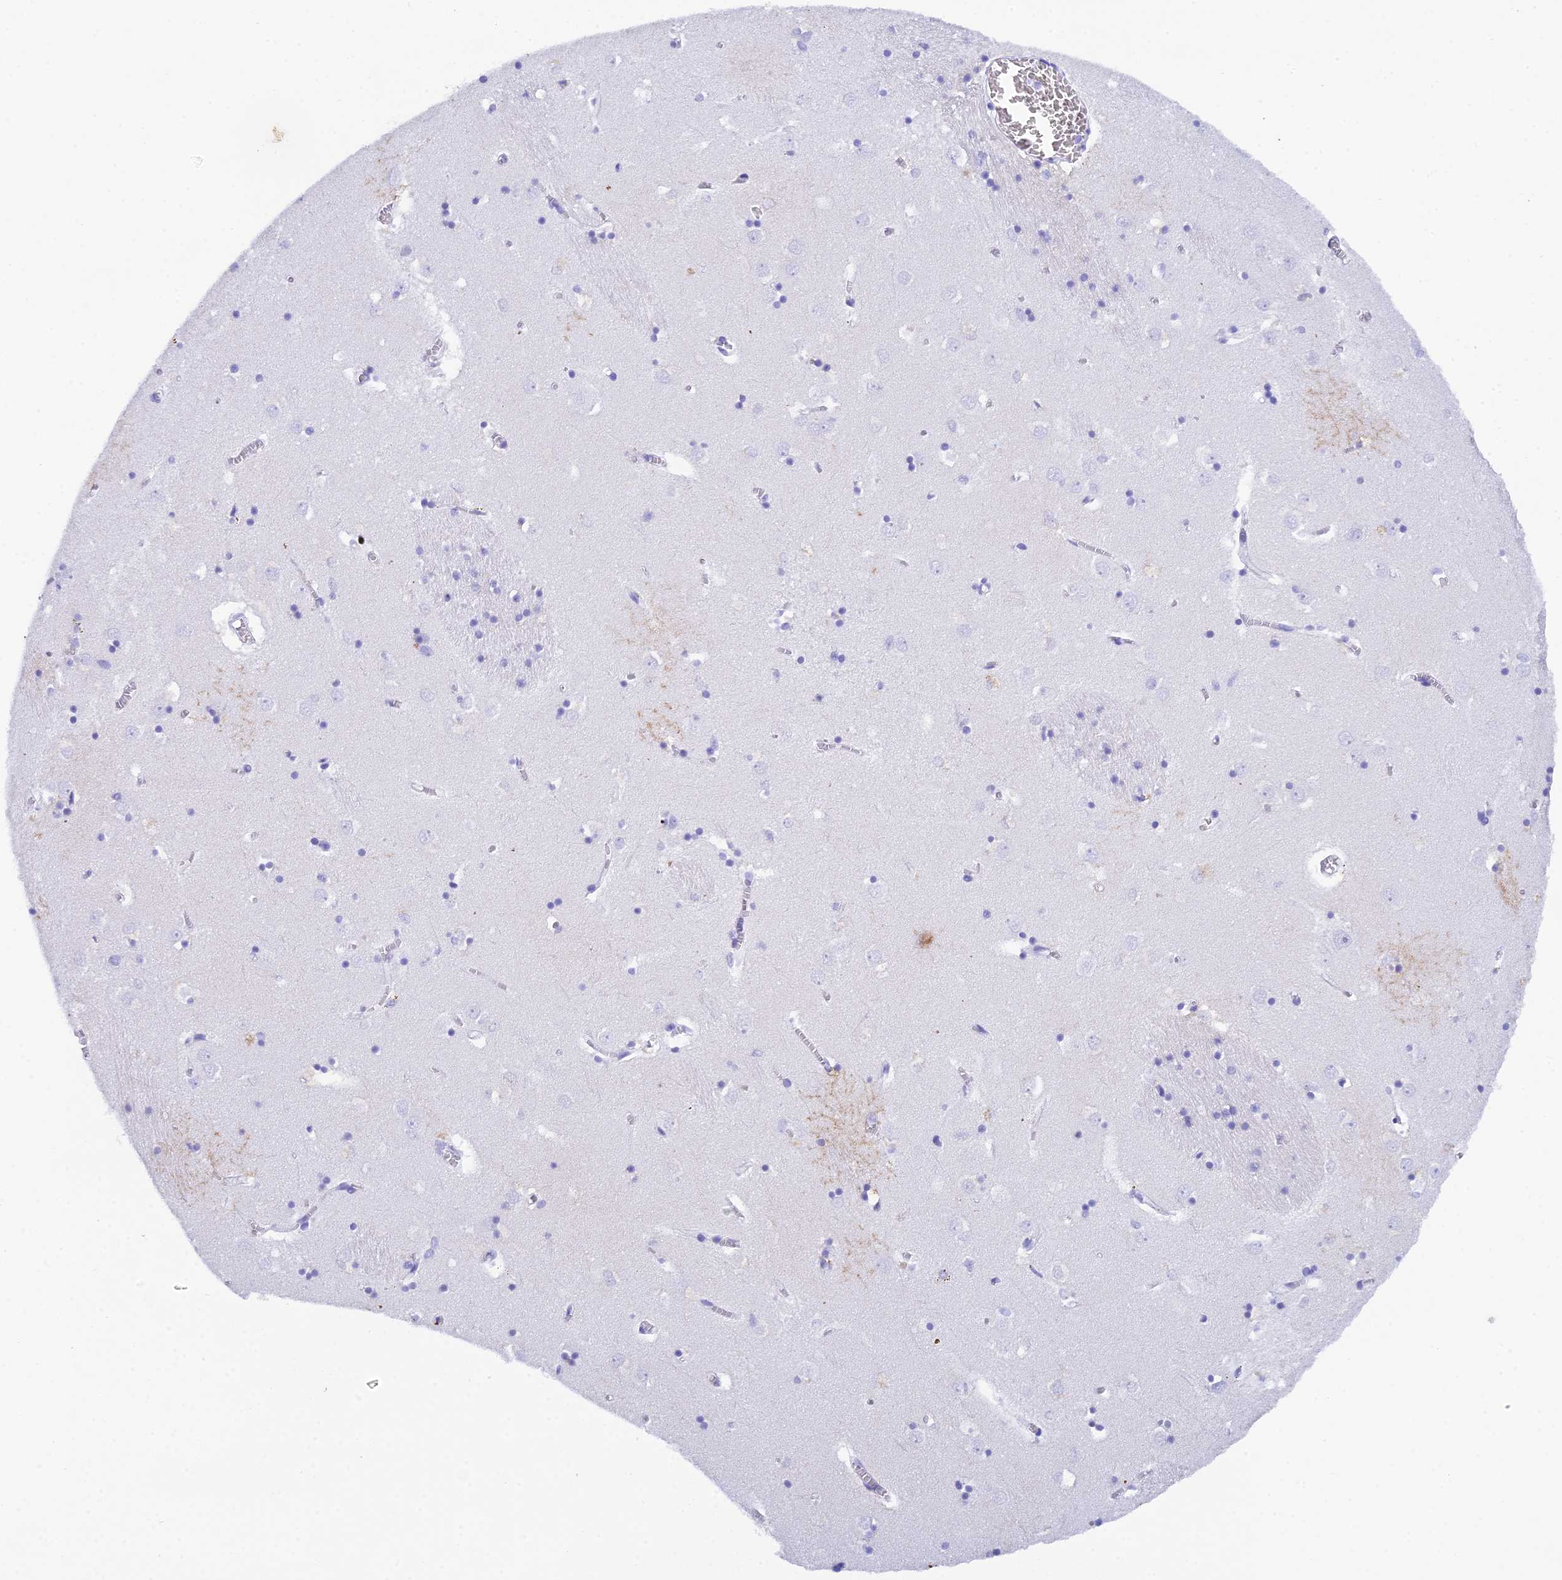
{"staining": {"intensity": "negative", "quantity": "none", "location": "none"}, "tissue": "caudate", "cell_type": "Glial cells", "image_type": "normal", "snomed": [{"axis": "morphology", "description": "Normal tissue, NOS"}, {"axis": "topography", "description": "Lateral ventricle wall"}], "caption": "IHC photomicrograph of benign caudate stained for a protein (brown), which demonstrates no expression in glial cells. Nuclei are stained in blue.", "gene": "REG1A", "patient": {"sex": "male", "age": 70}}